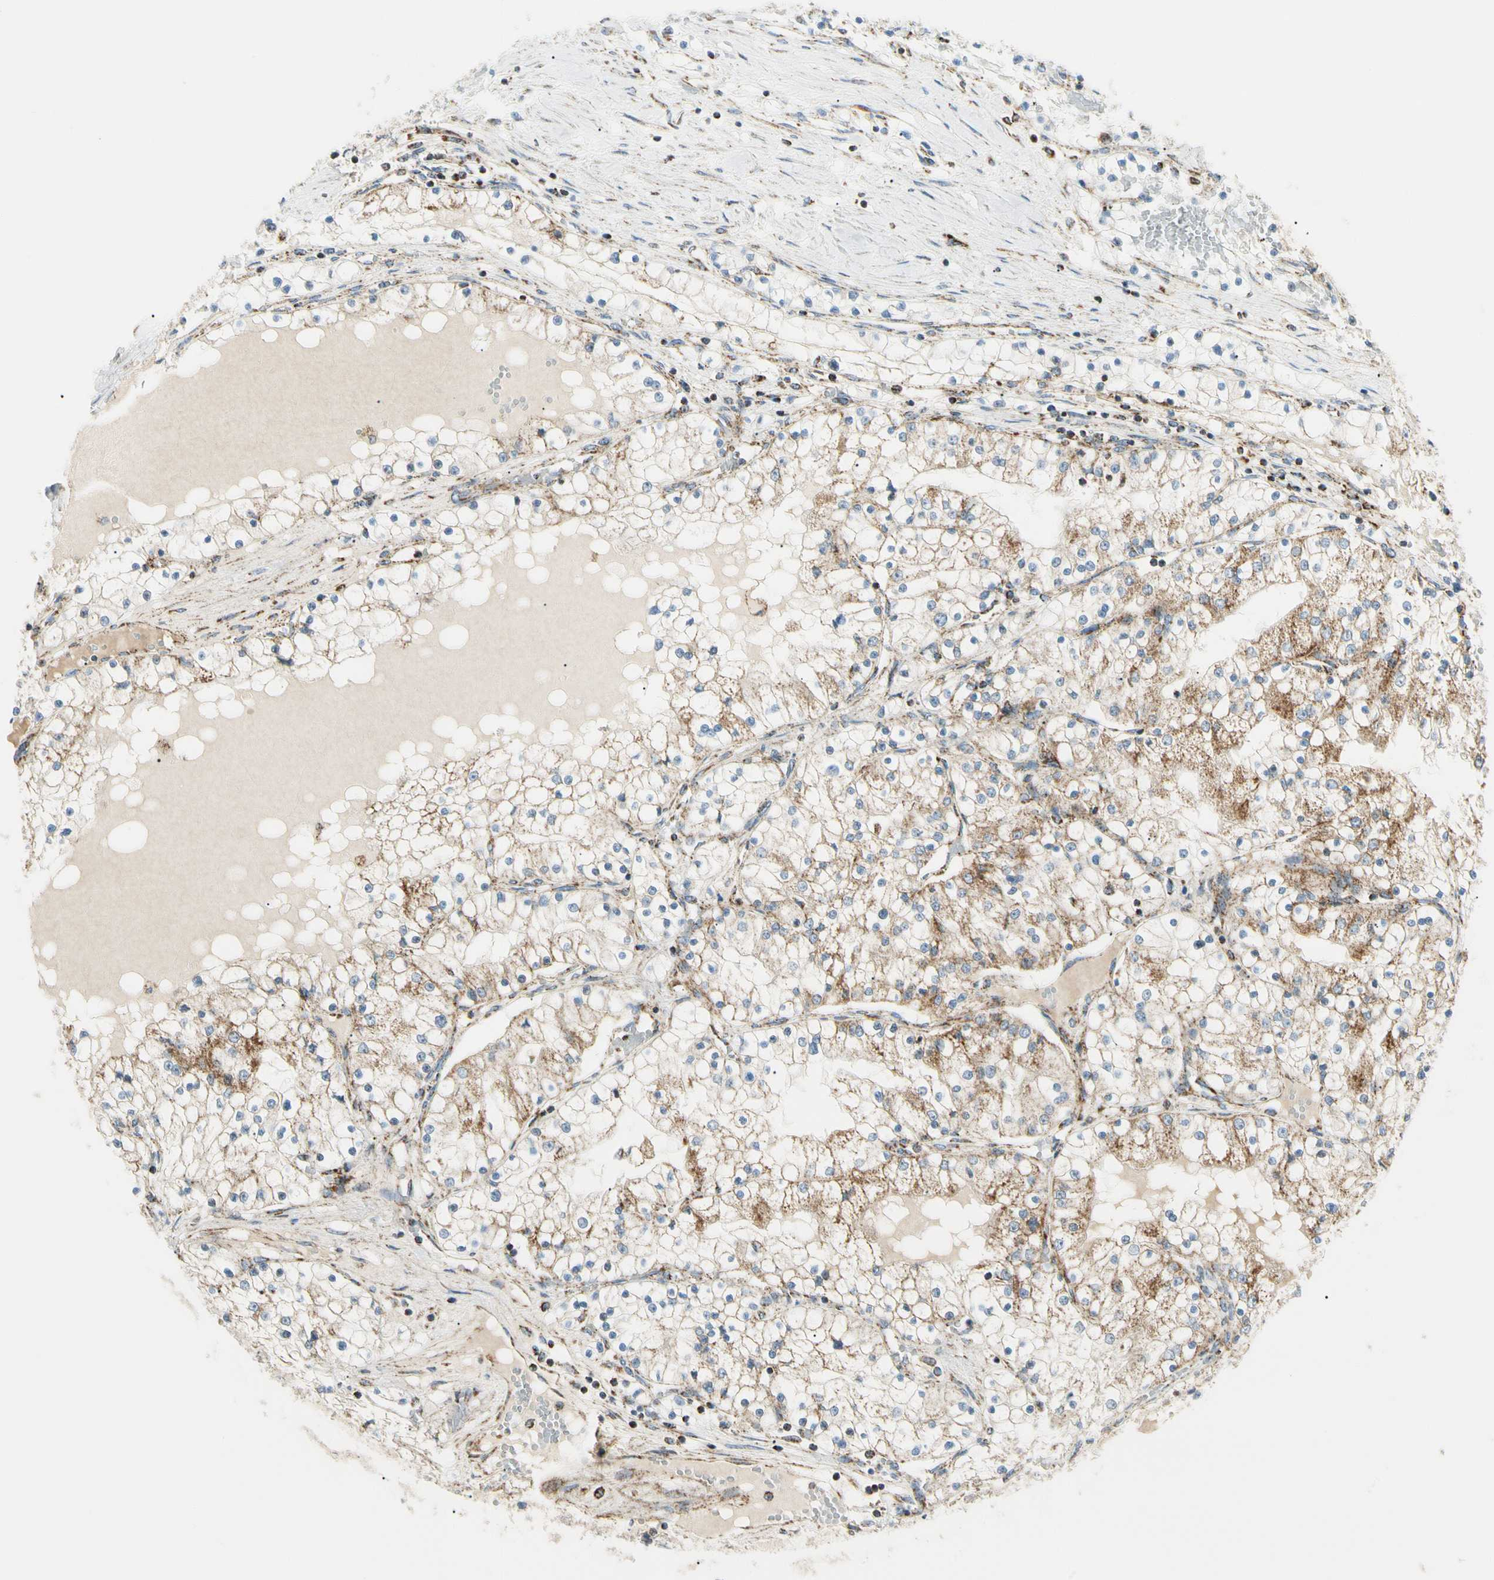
{"staining": {"intensity": "moderate", "quantity": "25%-75%", "location": "cytoplasmic/membranous"}, "tissue": "renal cancer", "cell_type": "Tumor cells", "image_type": "cancer", "snomed": [{"axis": "morphology", "description": "Adenocarcinoma, NOS"}, {"axis": "topography", "description": "Kidney"}], "caption": "Tumor cells show medium levels of moderate cytoplasmic/membranous expression in about 25%-75% of cells in human adenocarcinoma (renal). Ihc stains the protein in brown and the nuclei are stained blue.", "gene": "TBC1D10A", "patient": {"sex": "male", "age": 68}}